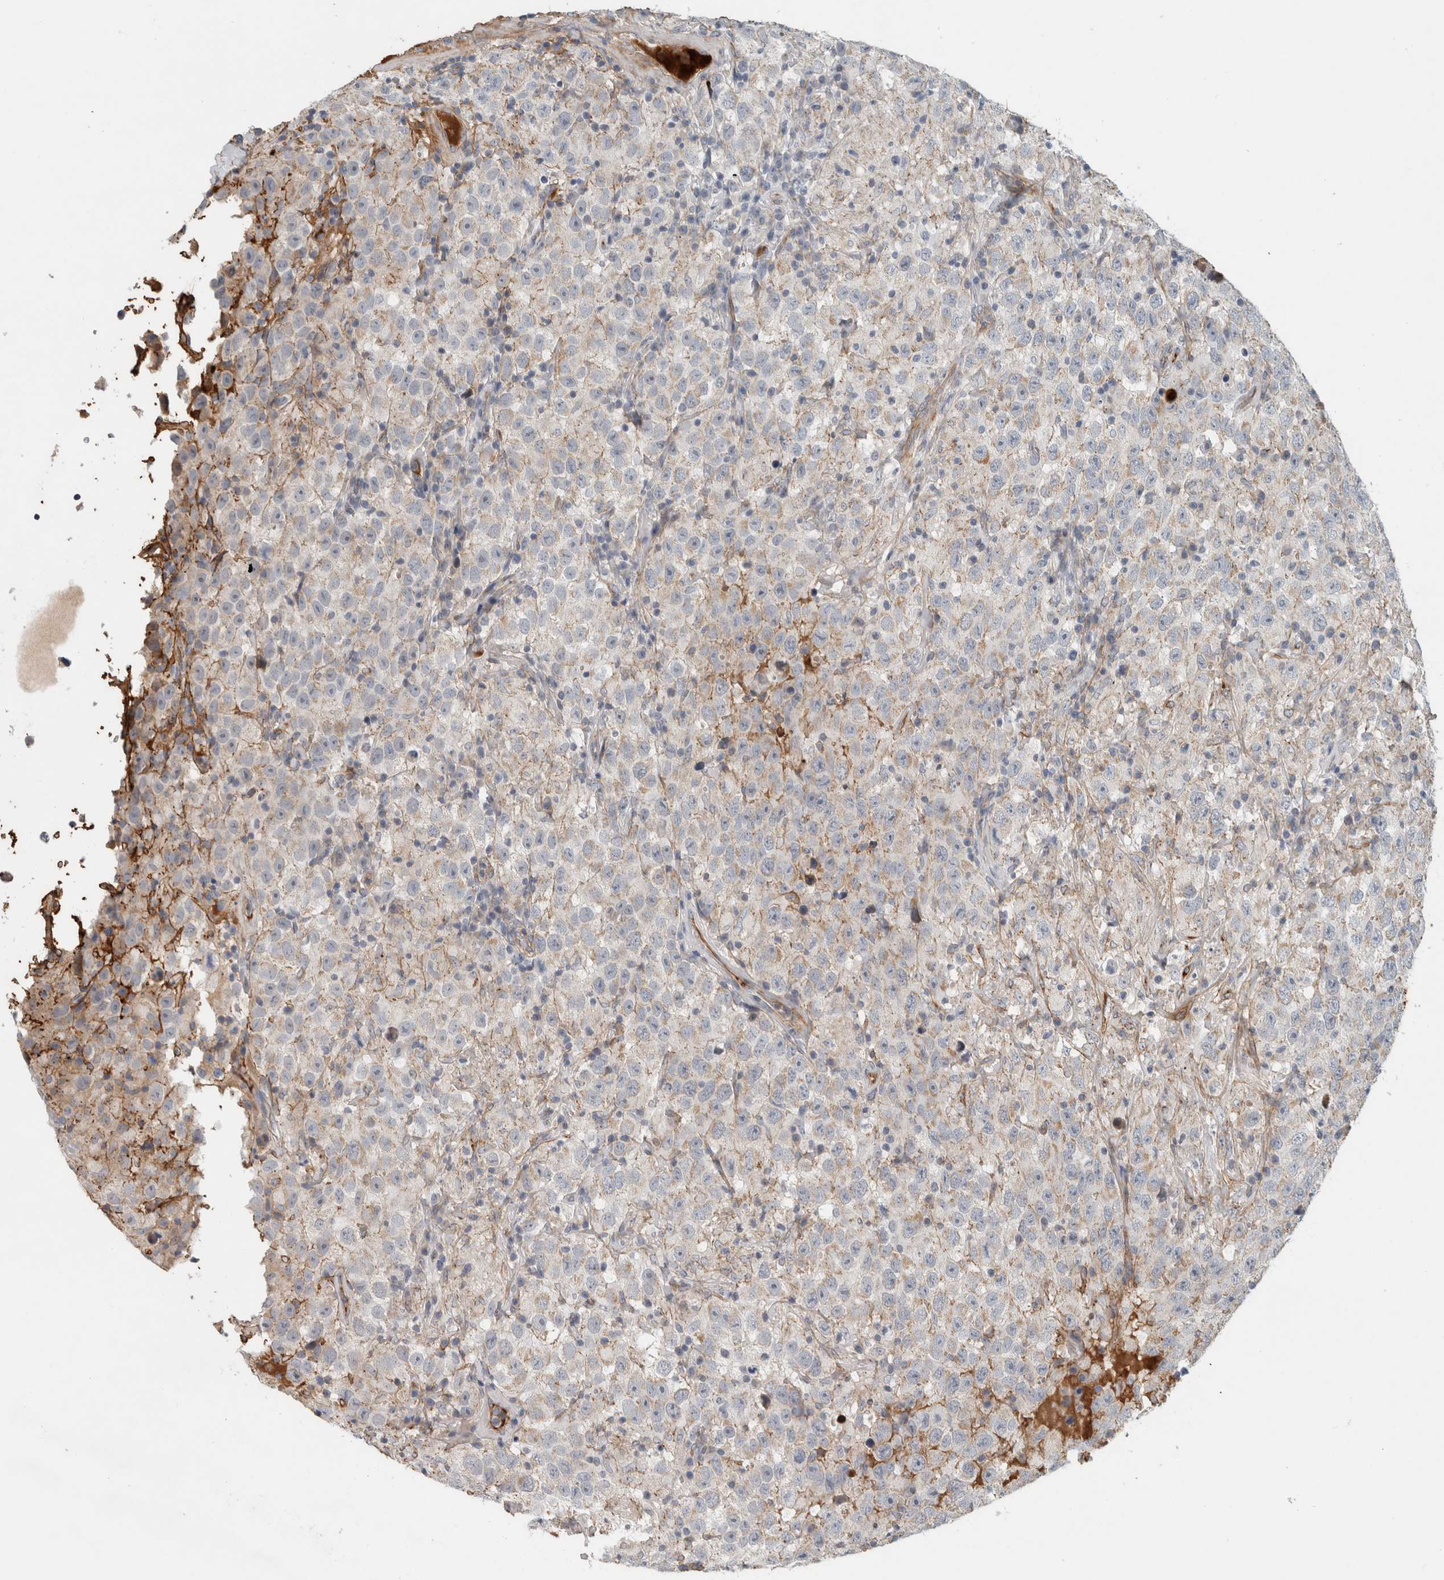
{"staining": {"intensity": "weak", "quantity": "25%-75%", "location": "cytoplasmic/membranous"}, "tissue": "testis cancer", "cell_type": "Tumor cells", "image_type": "cancer", "snomed": [{"axis": "morphology", "description": "Seminoma, NOS"}, {"axis": "topography", "description": "Testis"}], "caption": "DAB immunohistochemical staining of human seminoma (testis) exhibits weak cytoplasmic/membranous protein staining in about 25%-75% of tumor cells.", "gene": "FN1", "patient": {"sex": "male", "age": 41}}